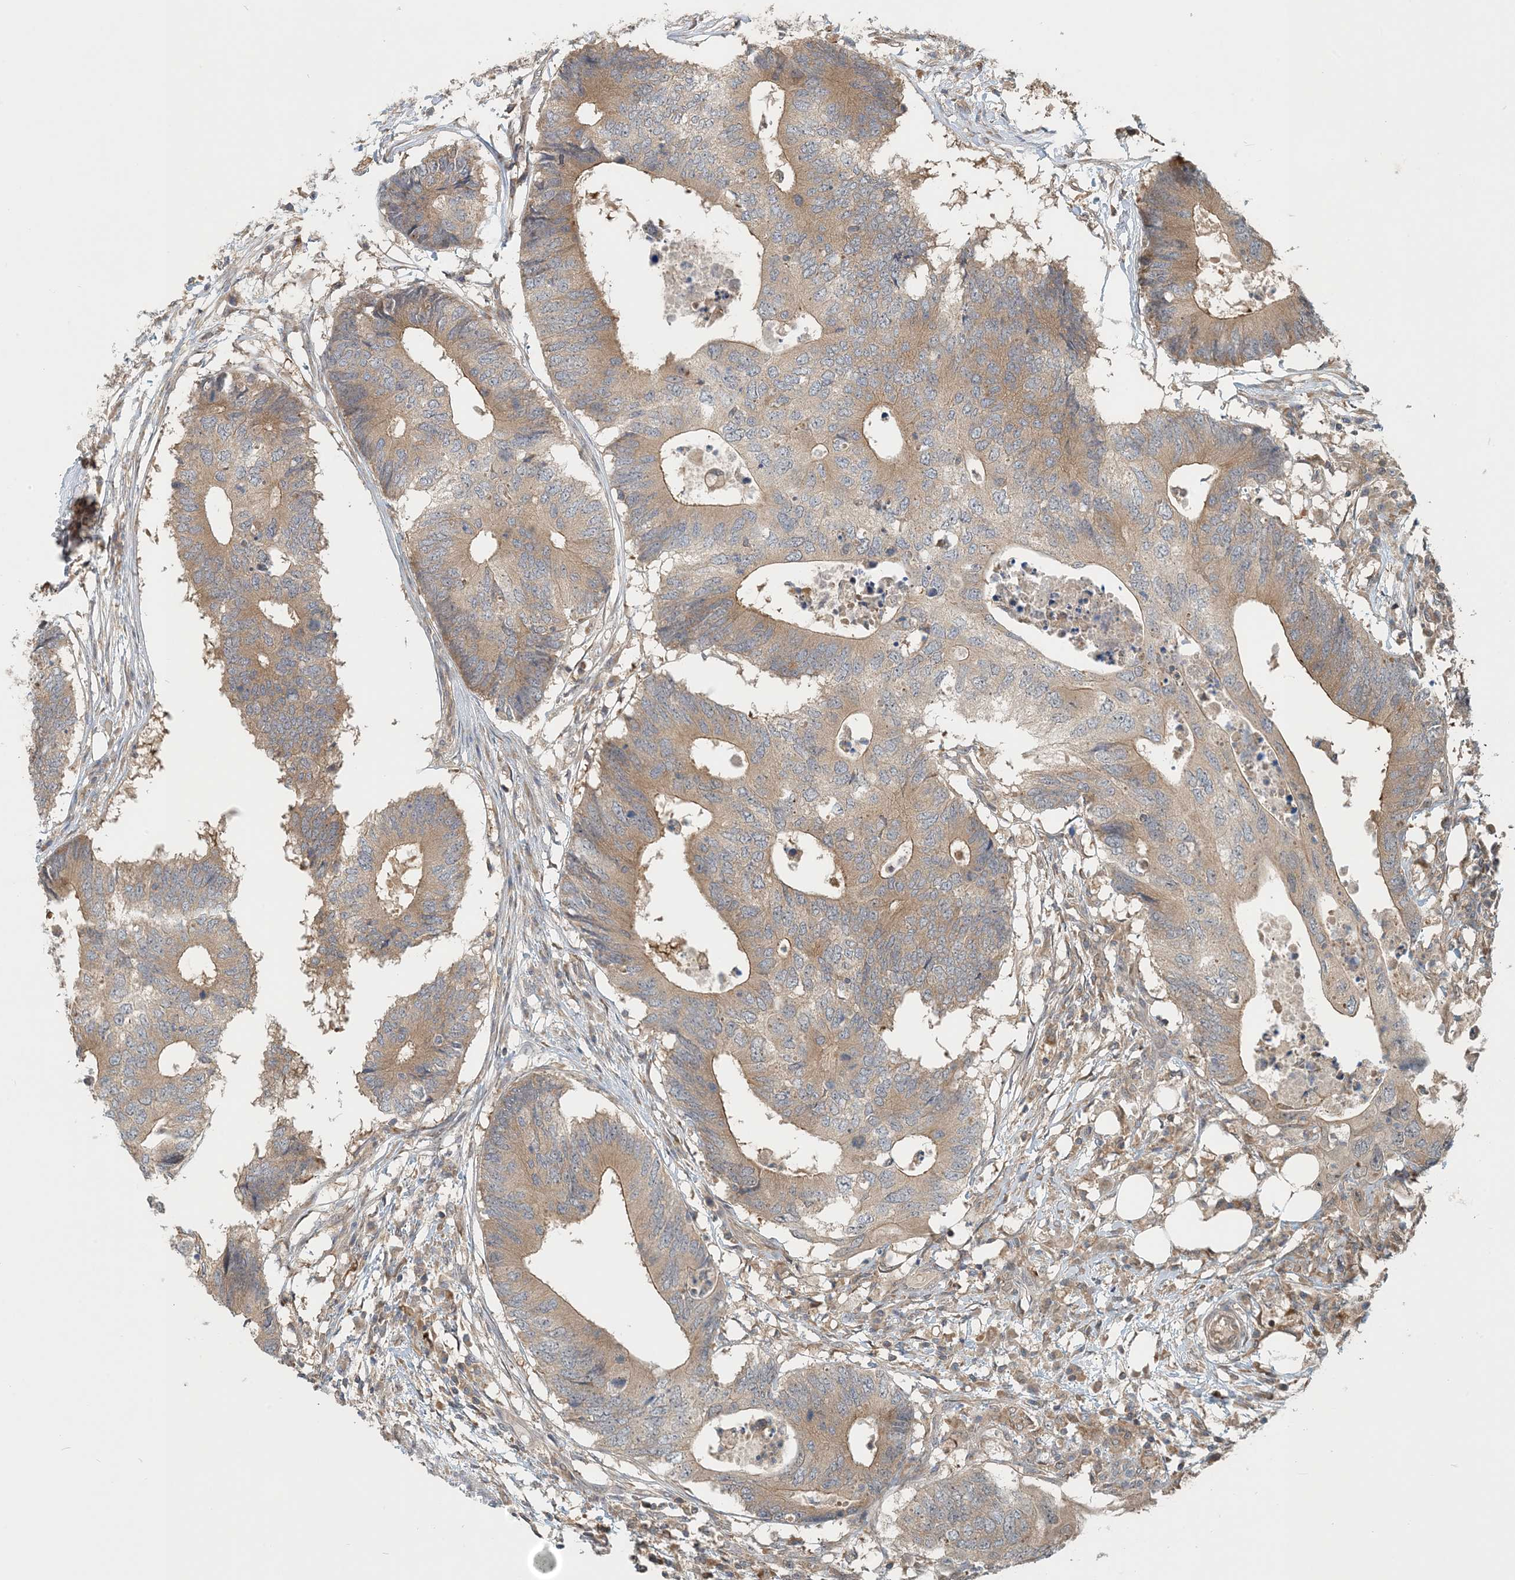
{"staining": {"intensity": "moderate", "quantity": ">75%", "location": "cytoplasmic/membranous"}, "tissue": "colorectal cancer", "cell_type": "Tumor cells", "image_type": "cancer", "snomed": [{"axis": "morphology", "description": "Adenocarcinoma, NOS"}, {"axis": "topography", "description": "Colon"}], "caption": "Colorectal cancer tissue reveals moderate cytoplasmic/membranous expression in about >75% of tumor cells, visualized by immunohistochemistry.", "gene": "ZBTB3", "patient": {"sex": "male", "age": 71}}